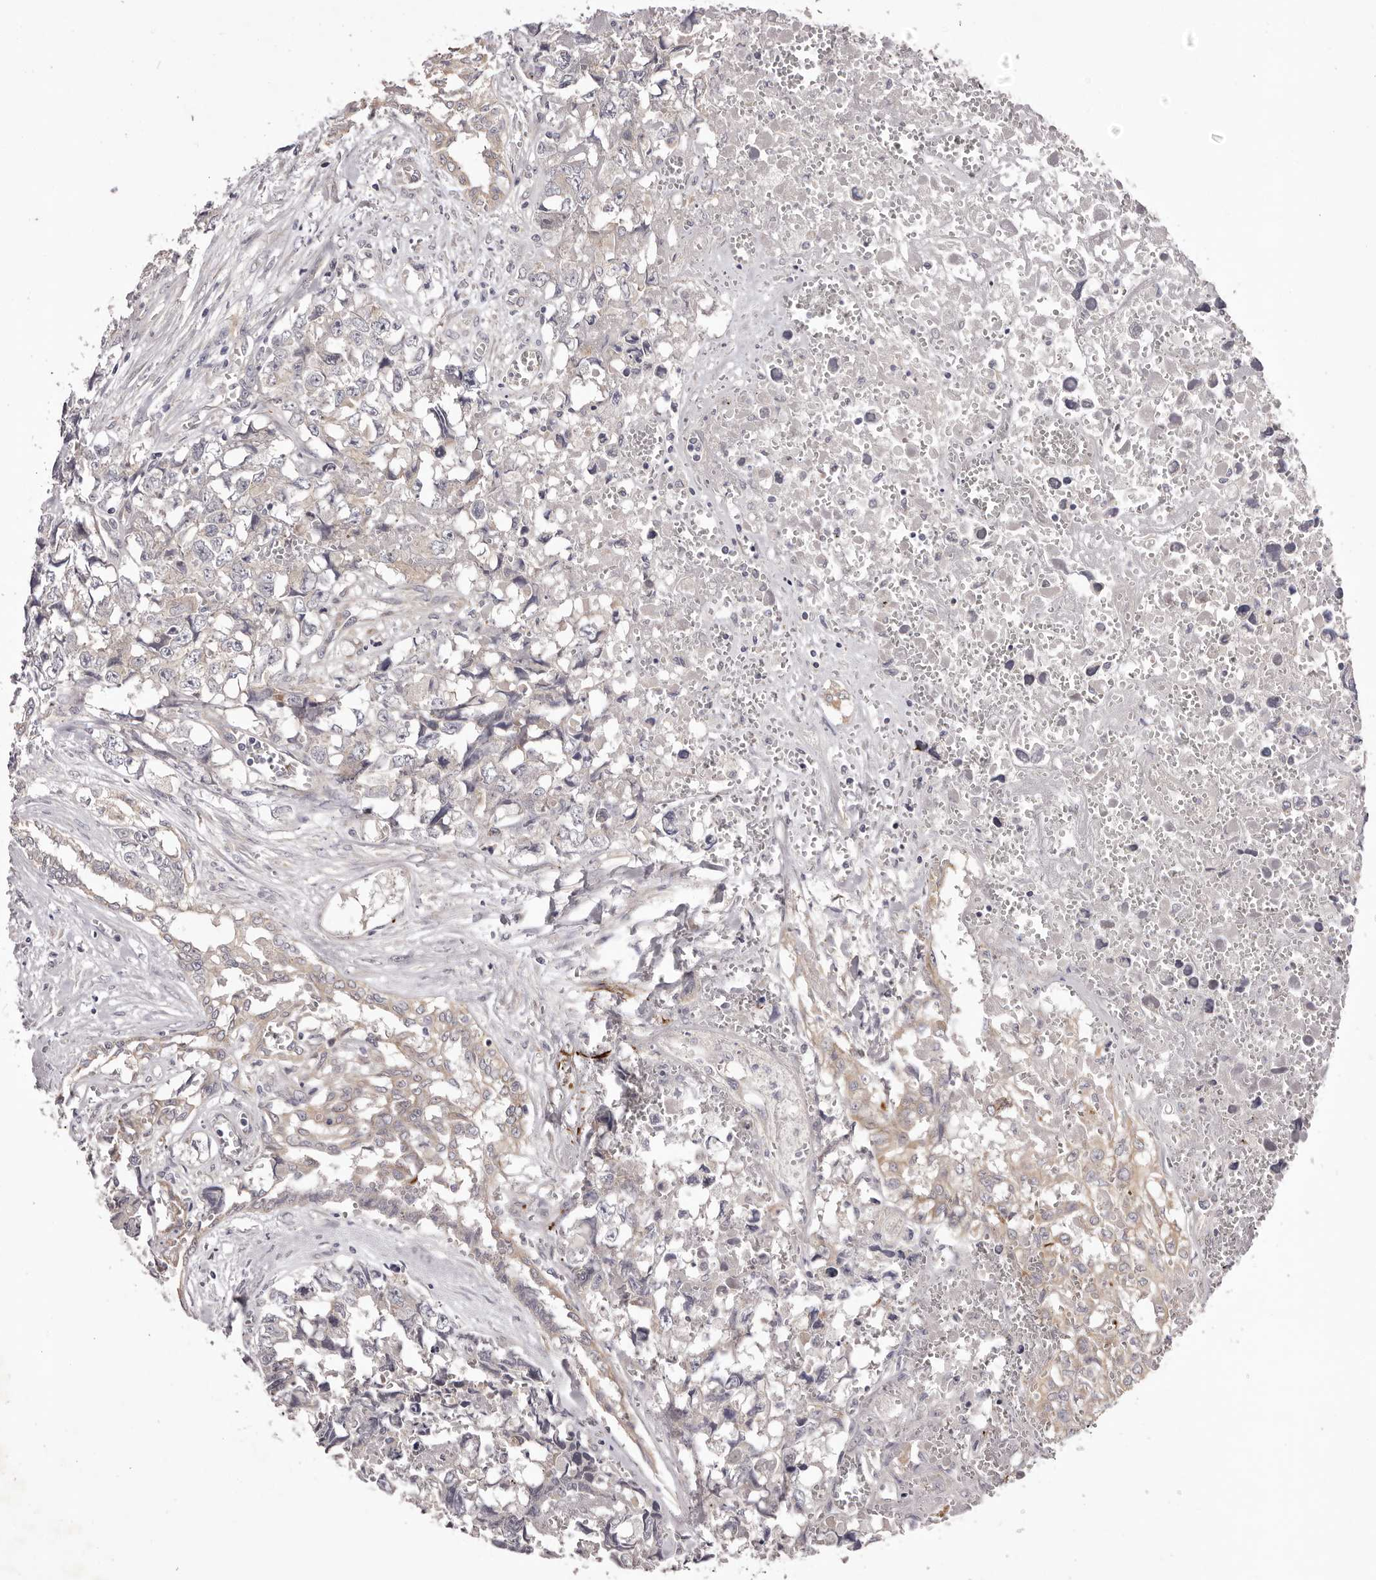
{"staining": {"intensity": "negative", "quantity": "none", "location": "none"}, "tissue": "testis cancer", "cell_type": "Tumor cells", "image_type": "cancer", "snomed": [{"axis": "morphology", "description": "Carcinoma, Embryonal, NOS"}, {"axis": "topography", "description": "Testis"}], "caption": "This is an immunohistochemistry (IHC) histopathology image of human testis embryonal carcinoma. There is no expression in tumor cells.", "gene": "PNRC1", "patient": {"sex": "male", "age": 31}}